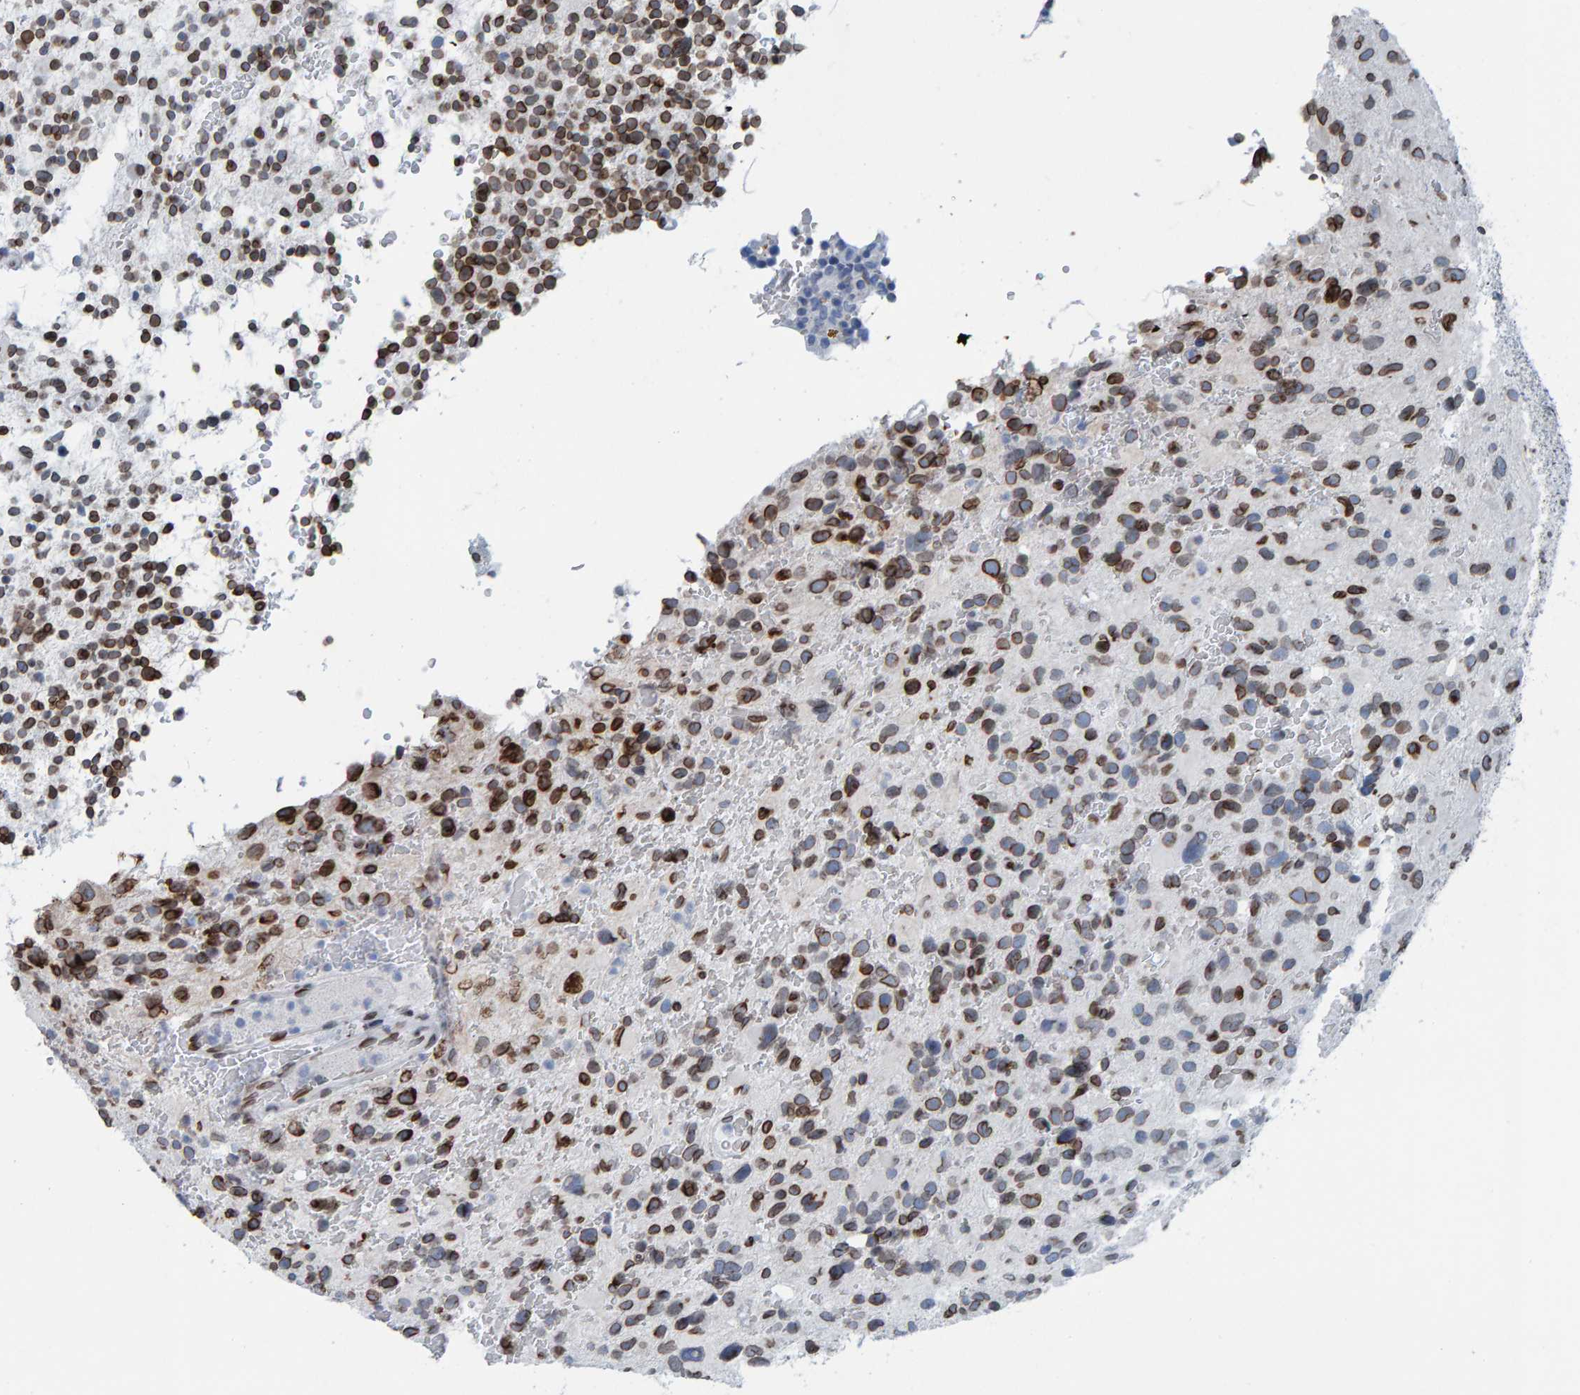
{"staining": {"intensity": "moderate", "quantity": ">75%", "location": "cytoplasmic/membranous,nuclear"}, "tissue": "glioma", "cell_type": "Tumor cells", "image_type": "cancer", "snomed": [{"axis": "morphology", "description": "Glioma, malignant, High grade"}, {"axis": "topography", "description": "Brain"}], "caption": "The micrograph reveals immunohistochemical staining of malignant high-grade glioma. There is moderate cytoplasmic/membranous and nuclear staining is appreciated in about >75% of tumor cells.", "gene": "LMNB2", "patient": {"sex": "male", "age": 48}}